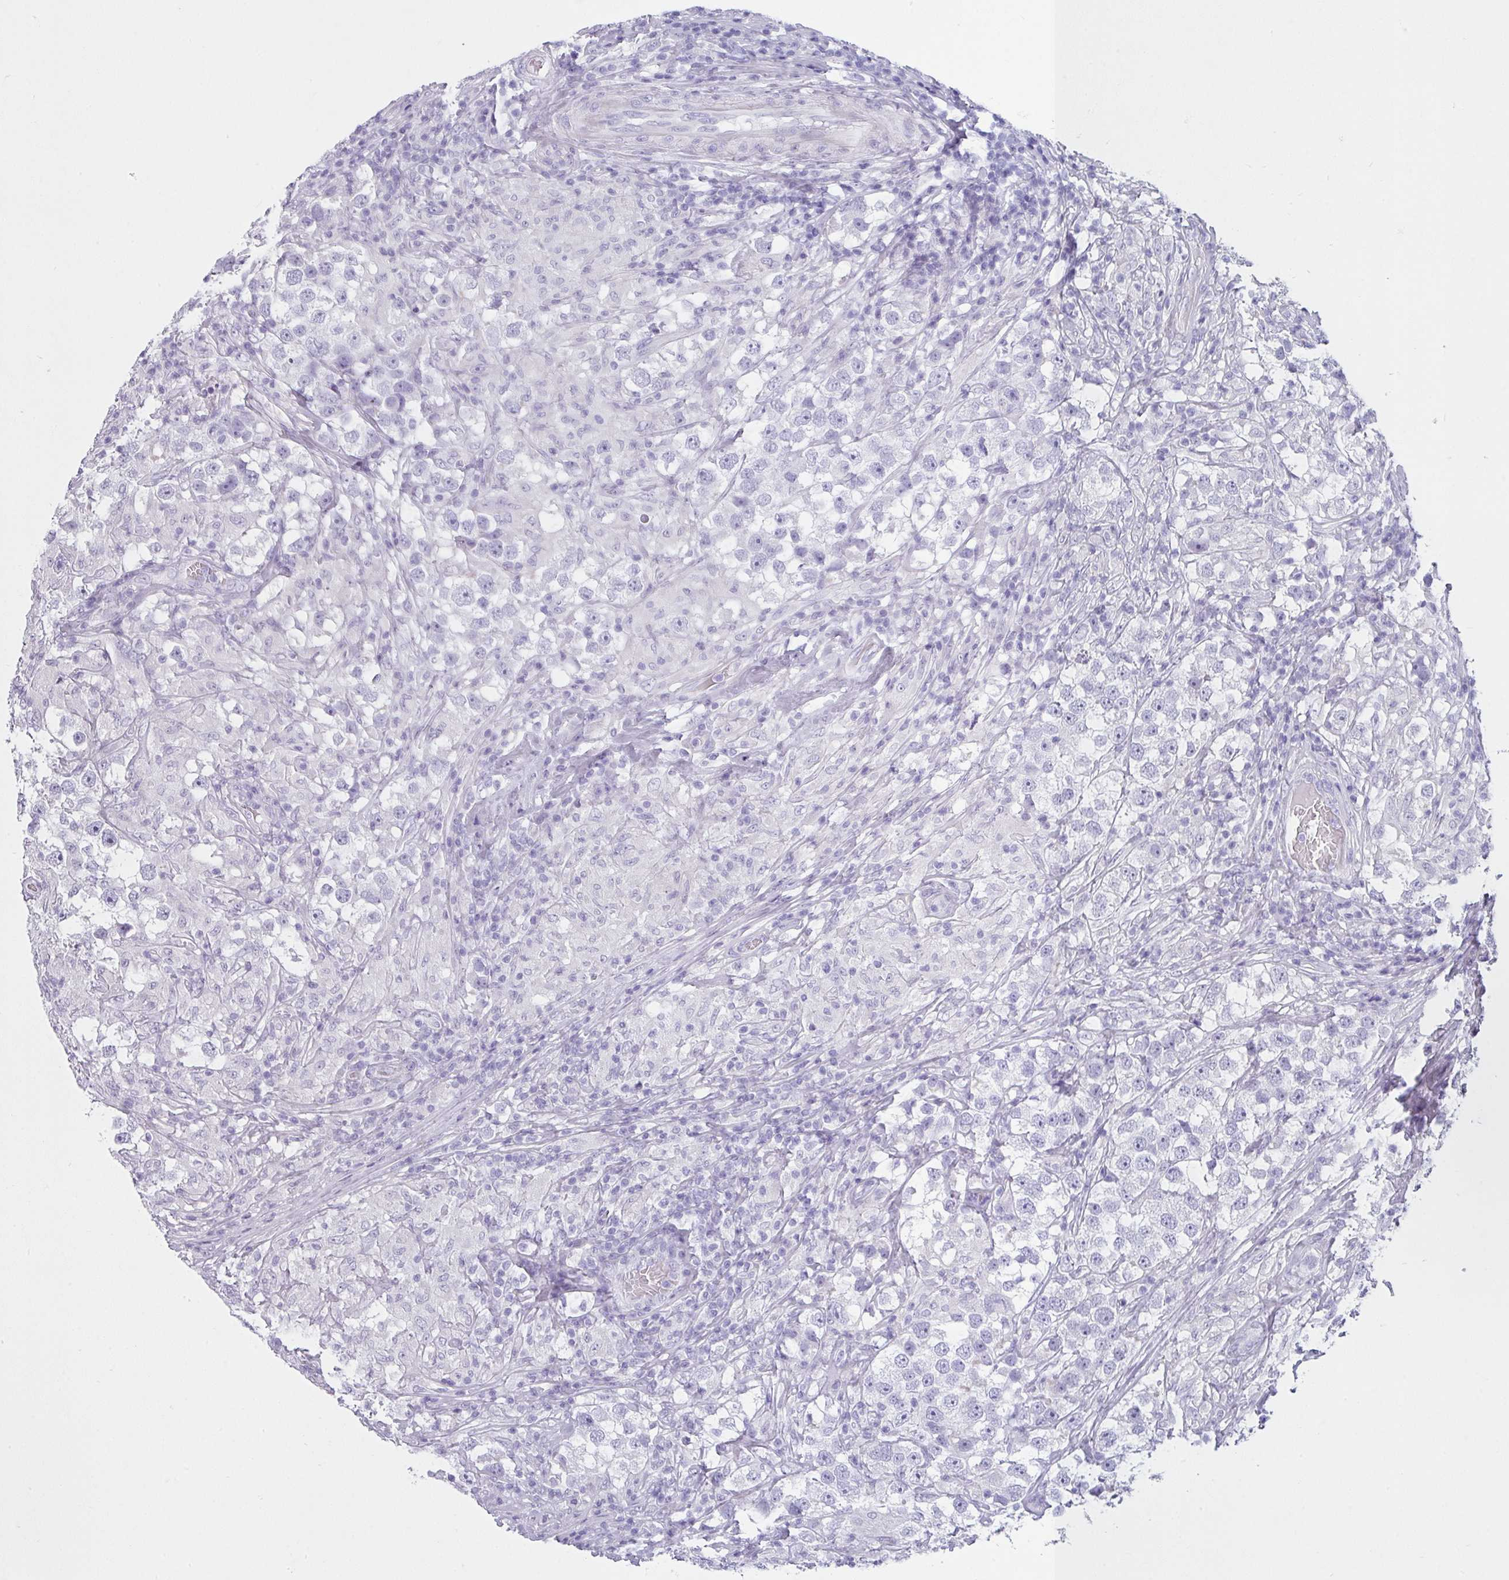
{"staining": {"intensity": "negative", "quantity": "none", "location": "none"}, "tissue": "testis cancer", "cell_type": "Tumor cells", "image_type": "cancer", "snomed": [{"axis": "morphology", "description": "Seminoma, NOS"}, {"axis": "topography", "description": "Testis"}], "caption": "A photomicrograph of seminoma (testis) stained for a protein reveals no brown staining in tumor cells.", "gene": "VCY1B", "patient": {"sex": "male", "age": 46}}